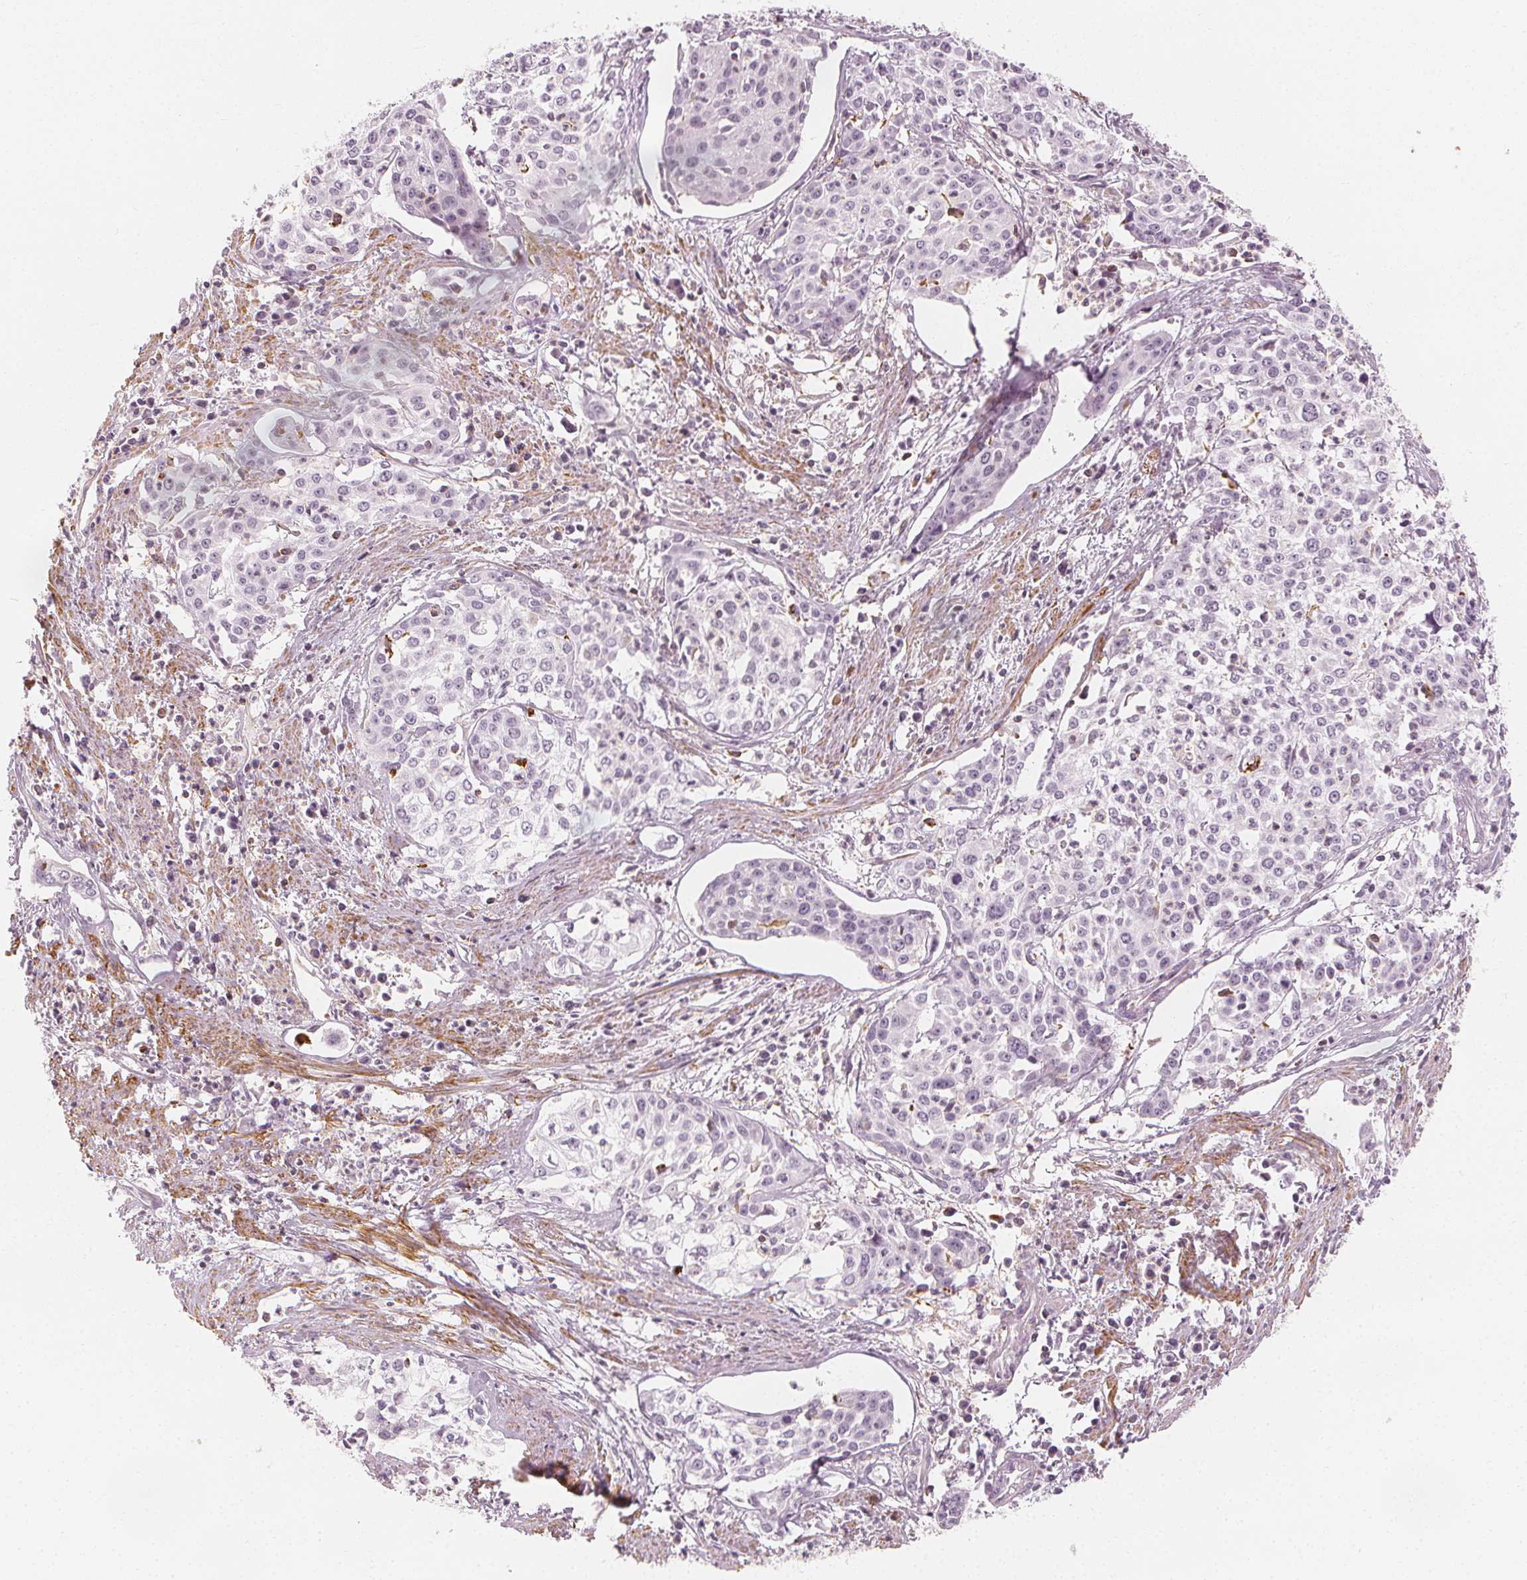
{"staining": {"intensity": "negative", "quantity": "none", "location": "none"}, "tissue": "cervical cancer", "cell_type": "Tumor cells", "image_type": "cancer", "snomed": [{"axis": "morphology", "description": "Squamous cell carcinoma, NOS"}, {"axis": "topography", "description": "Cervix"}], "caption": "Photomicrograph shows no significant protein staining in tumor cells of cervical cancer (squamous cell carcinoma). (DAB (3,3'-diaminobenzidine) immunohistochemistry, high magnification).", "gene": "ARHGAP26", "patient": {"sex": "female", "age": 39}}